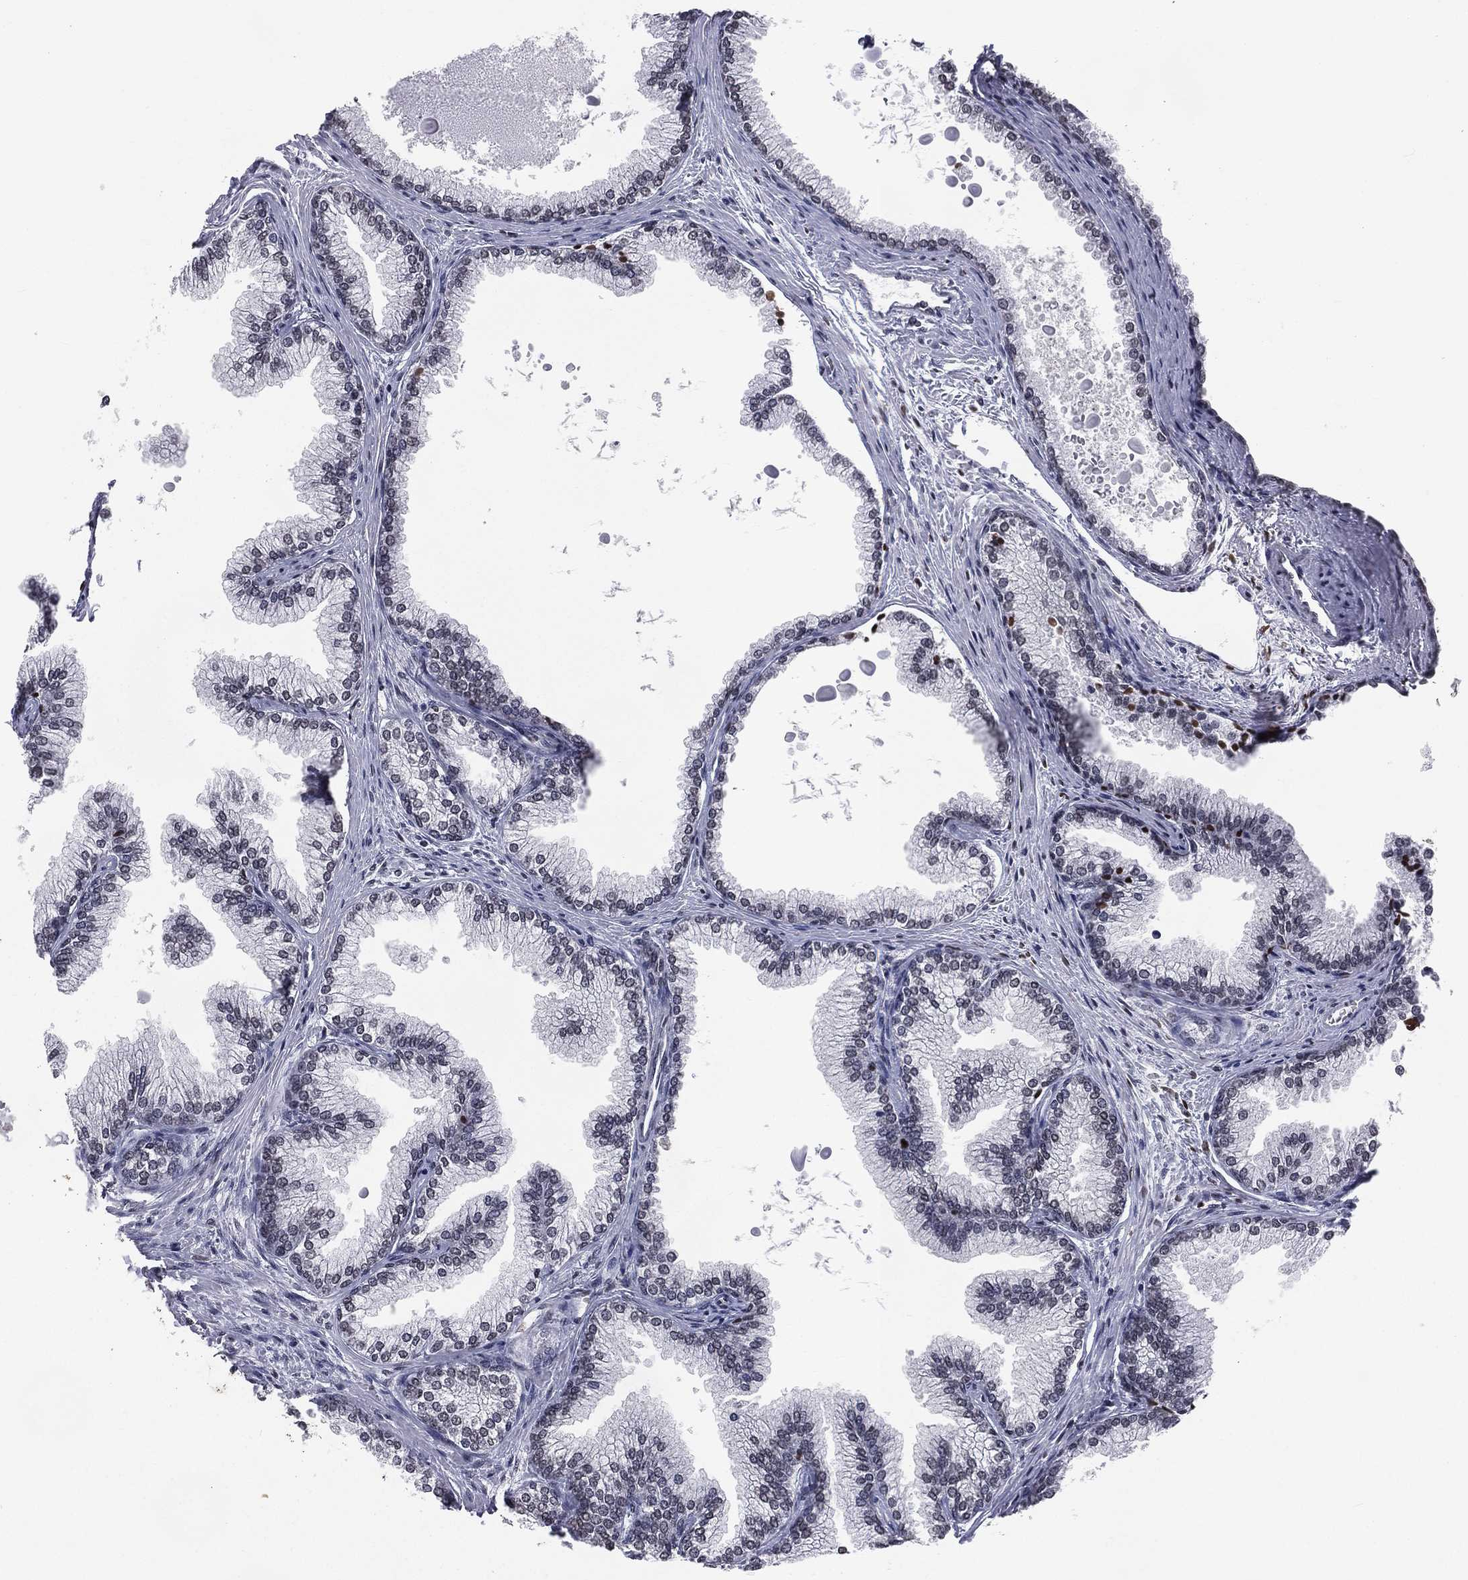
{"staining": {"intensity": "moderate", "quantity": ">75%", "location": "nuclear"}, "tissue": "prostate", "cell_type": "Glandular cells", "image_type": "normal", "snomed": [{"axis": "morphology", "description": "Normal tissue, NOS"}, {"axis": "topography", "description": "Prostate"}], "caption": "This is a photomicrograph of immunohistochemistry (IHC) staining of benign prostate, which shows moderate staining in the nuclear of glandular cells.", "gene": "RFX7", "patient": {"sex": "male", "age": 72}}